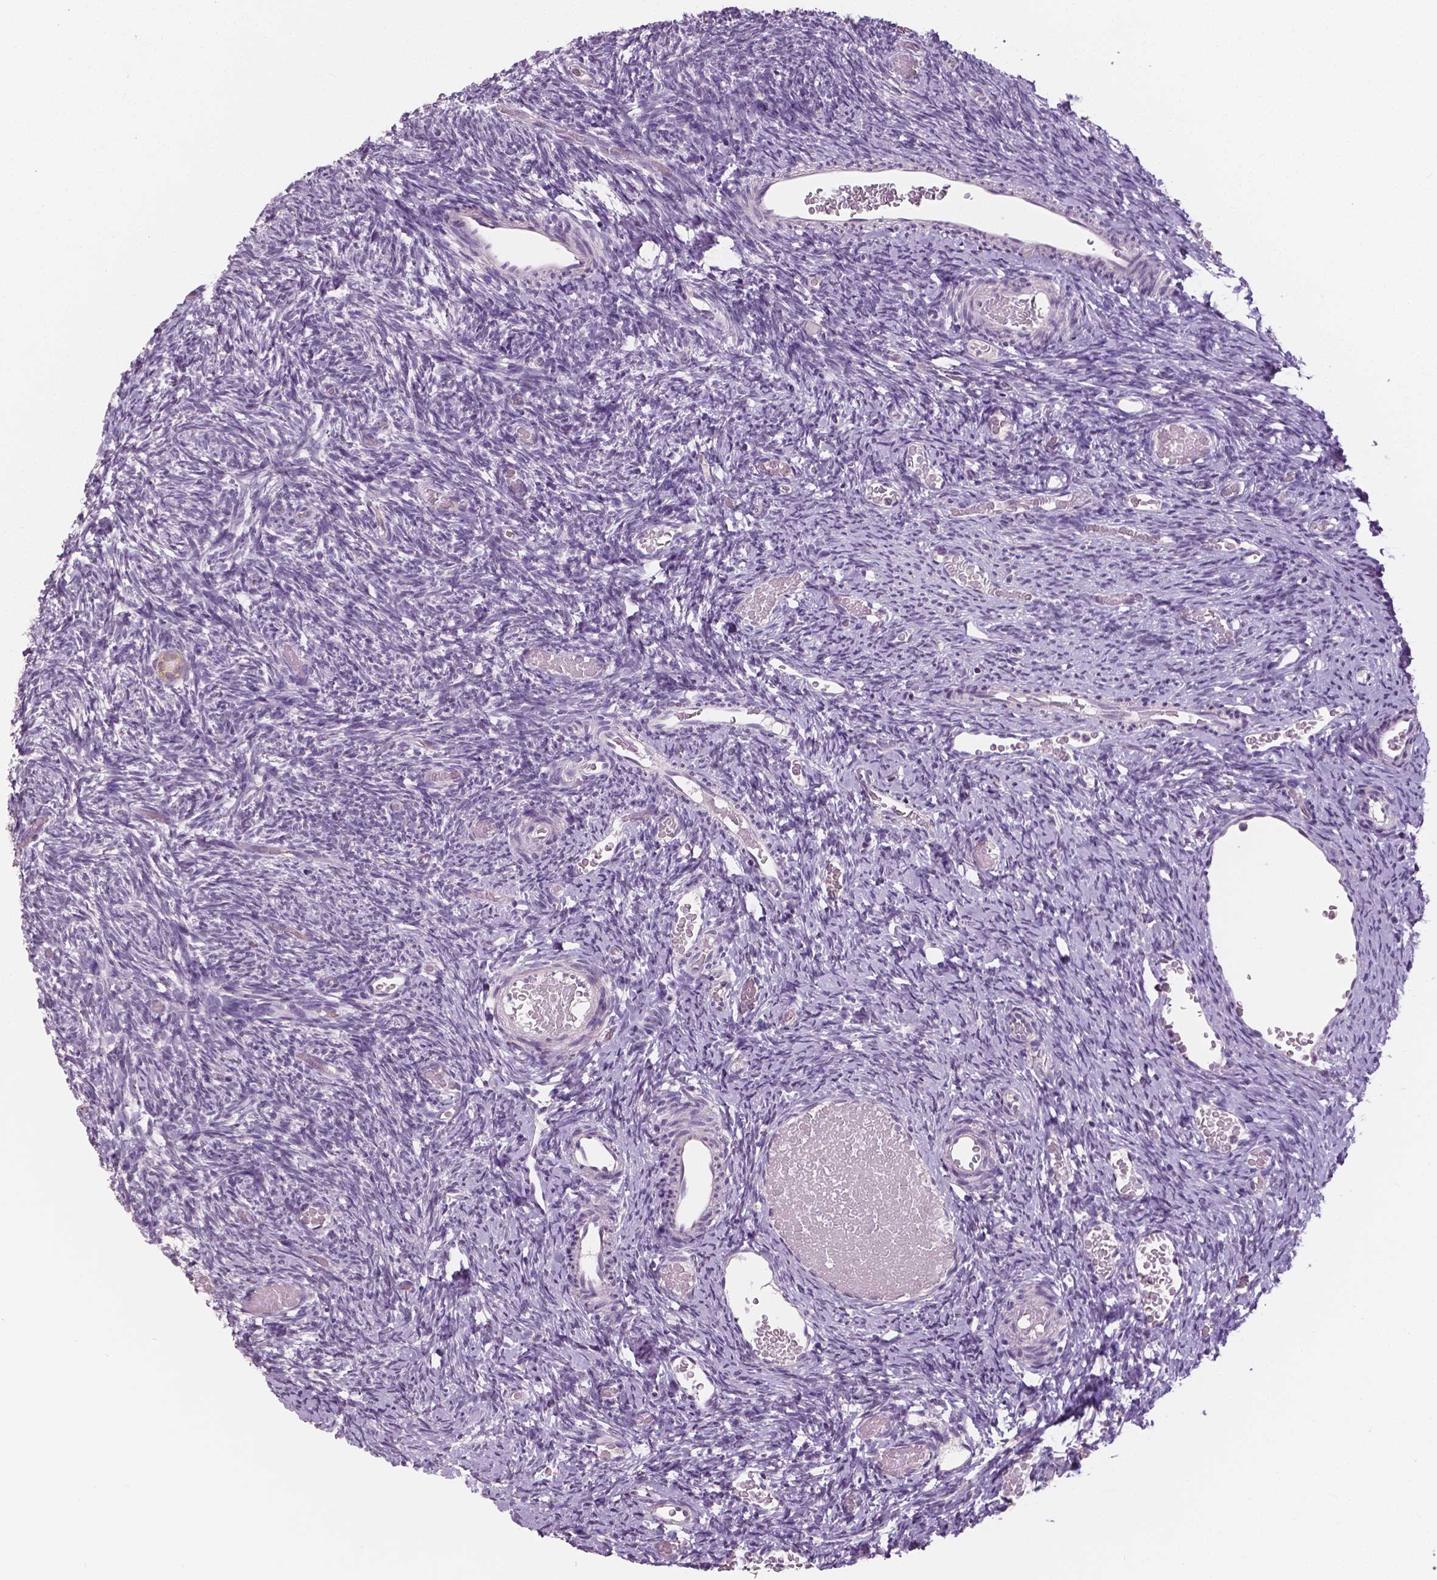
{"staining": {"intensity": "negative", "quantity": "none", "location": "none"}, "tissue": "ovary", "cell_type": "Ovarian stroma cells", "image_type": "normal", "snomed": [{"axis": "morphology", "description": "Normal tissue, NOS"}, {"axis": "topography", "description": "Ovary"}], "caption": "DAB (3,3'-diaminobenzidine) immunohistochemical staining of normal ovary reveals no significant expression in ovarian stroma cells. (DAB IHC, high magnification).", "gene": "NECAB1", "patient": {"sex": "female", "age": 39}}